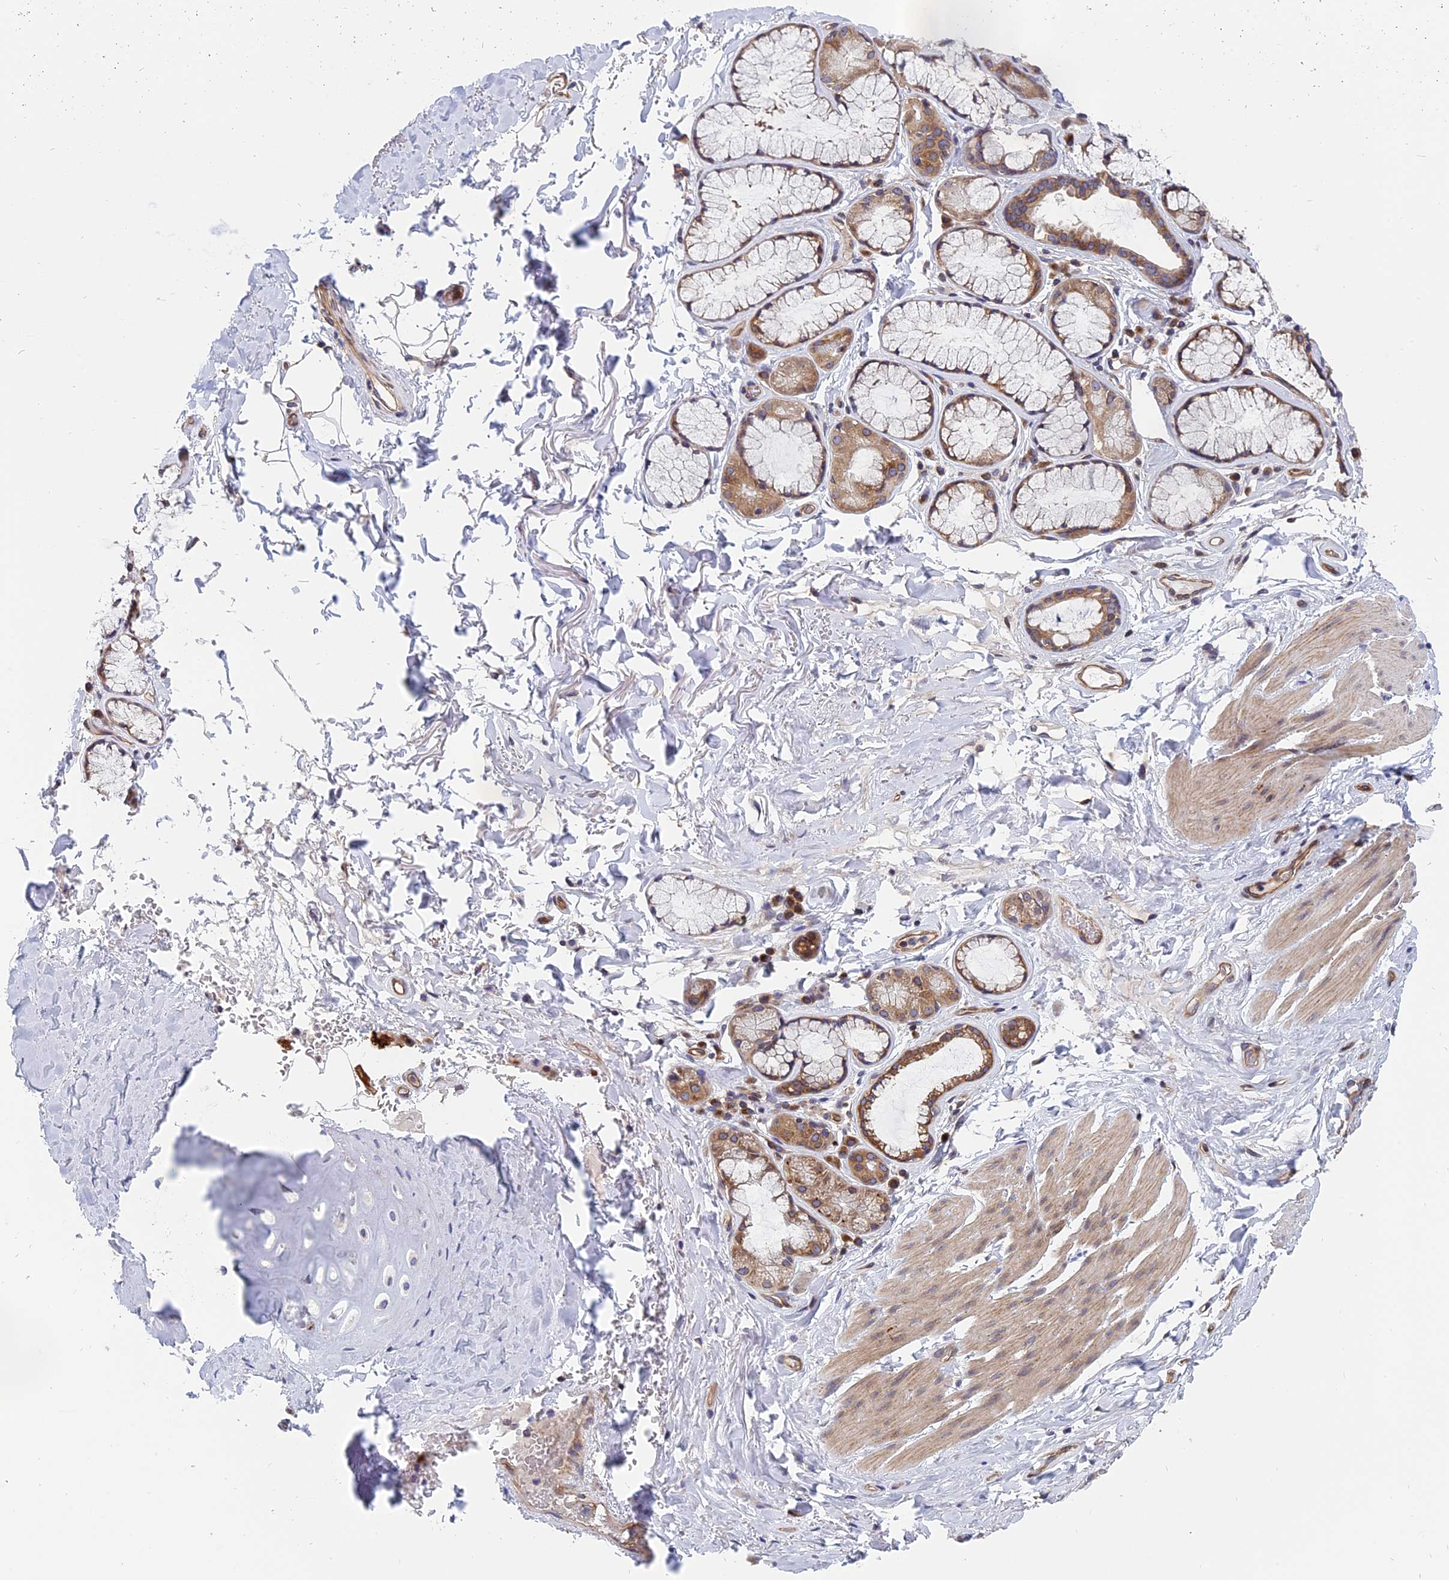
{"staining": {"intensity": "negative", "quantity": "none", "location": "none"}, "tissue": "adipose tissue", "cell_type": "Adipocytes", "image_type": "normal", "snomed": [{"axis": "morphology", "description": "Normal tissue, NOS"}, {"axis": "topography", "description": "Cartilage tissue"}], "caption": "This is a photomicrograph of IHC staining of benign adipose tissue, which shows no expression in adipocytes. (DAB immunohistochemistry with hematoxylin counter stain).", "gene": "NAA10", "patient": {"sex": "female", "age": 63}}